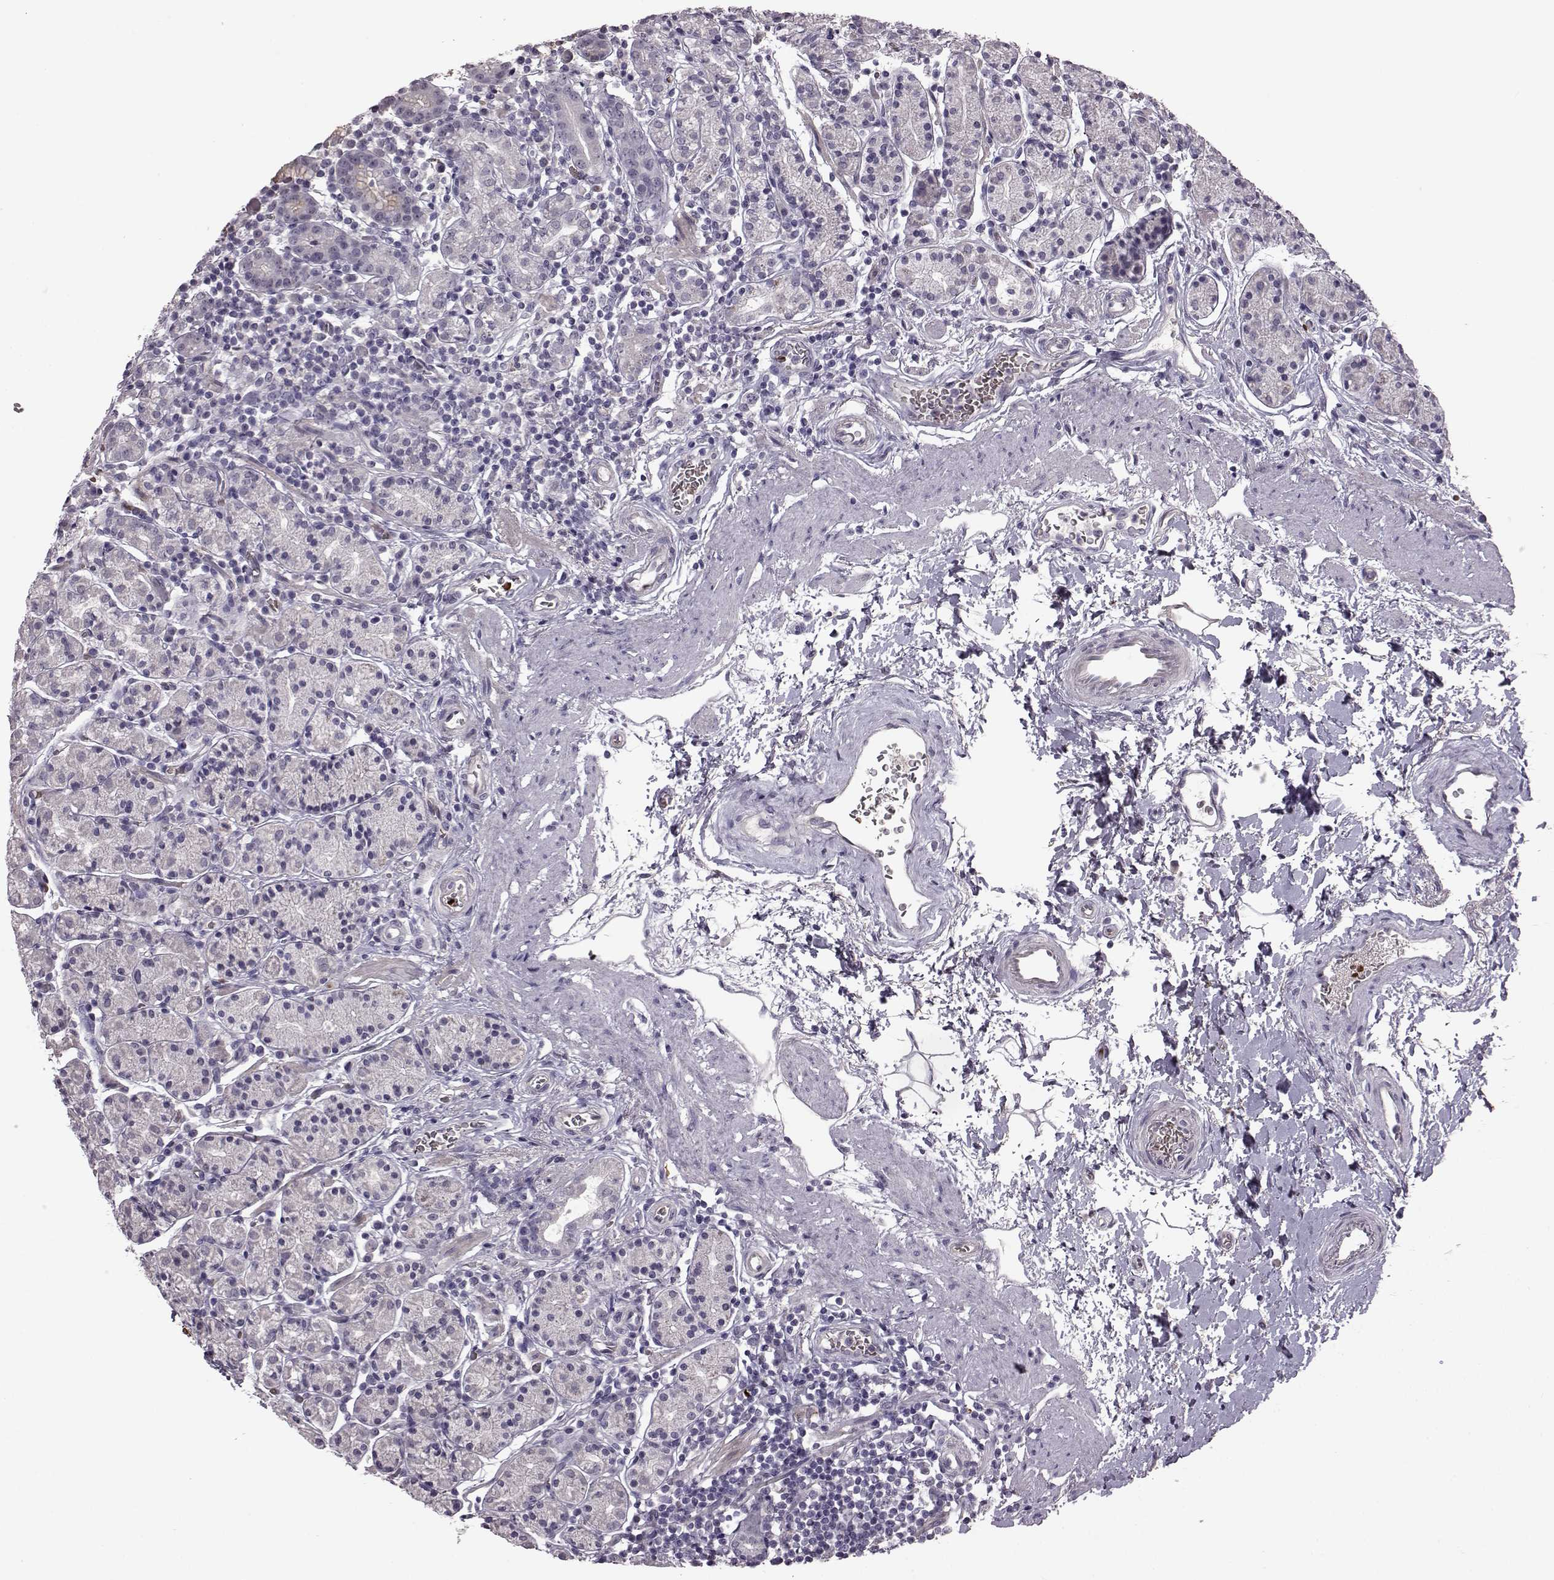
{"staining": {"intensity": "negative", "quantity": "none", "location": "none"}, "tissue": "stomach", "cell_type": "Glandular cells", "image_type": "normal", "snomed": [{"axis": "morphology", "description": "Normal tissue, NOS"}, {"axis": "topography", "description": "Stomach, upper"}, {"axis": "topography", "description": "Stomach"}], "caption": "Immunohistochemistry (IHC) of benign human stomach displays no expression in glandular cells. (DAB immunohistochemistry with hematoxylin counter stain).", "gene": "PROP1", "patient": {"sex": "male", "age": 62}}